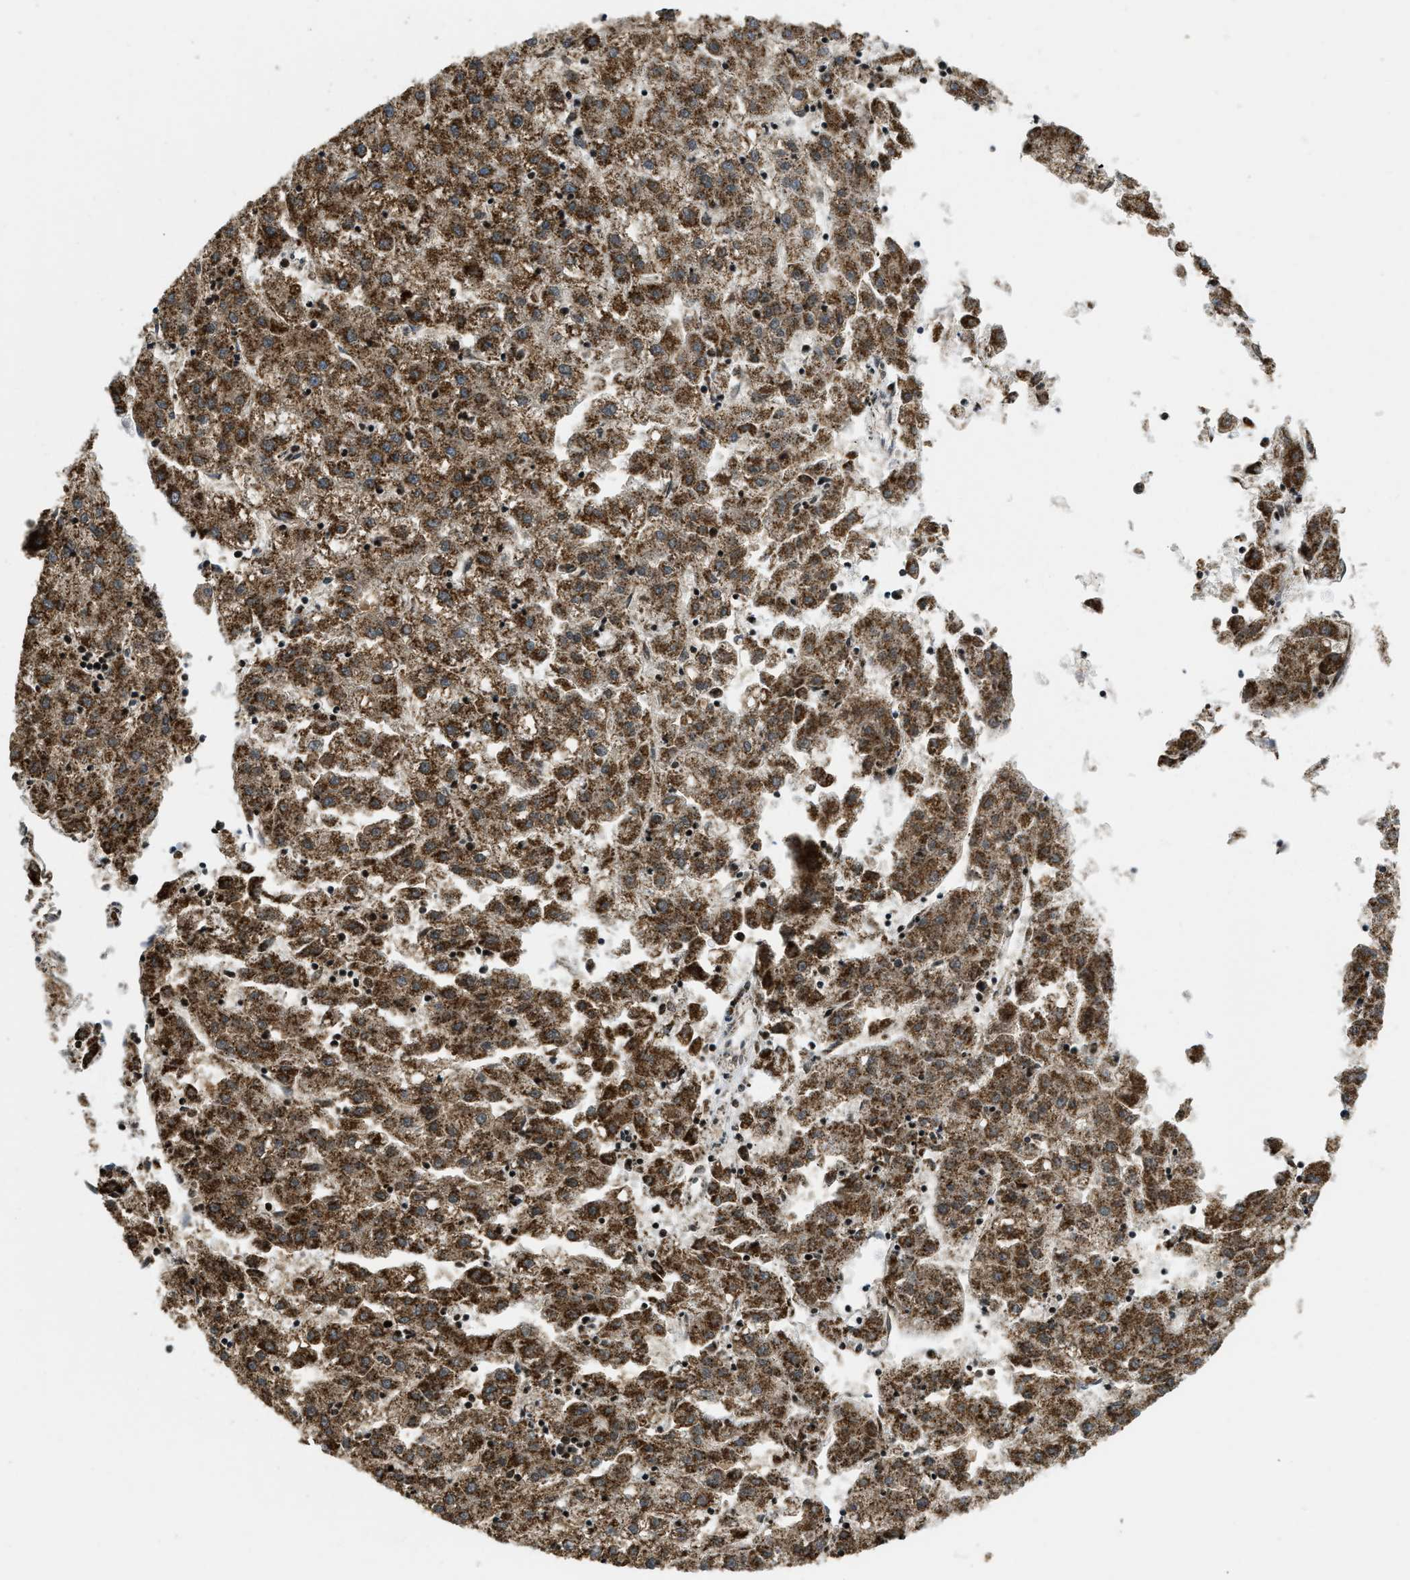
{"staining": {"intensity": "strong", "quantity": ">75%", "location": "cytoplasmic/membranous"}, "tissue": "liver cancer", "cell_type": "Tumor cells", "image_type": "cancer", "snomed": [{"axis": "morphology", "description": "Carcinoma, Hepatocellular, NOS"}, {"axis": "topography", "description": "Liver"}], "caption": "Liver hepatocellular carcinoma stained with IHC displays strong cytoplasmic/membranous staining in approximately >75% of tumor cells. The staining is performed using DAB (3,3'-diaminobenzidine) brown chromogen to label protein expression. The nuclei are counter-stained blue using hematoxylin.", "gene": "GABPB1", "patient": {"sex": "male", "age": 72}}